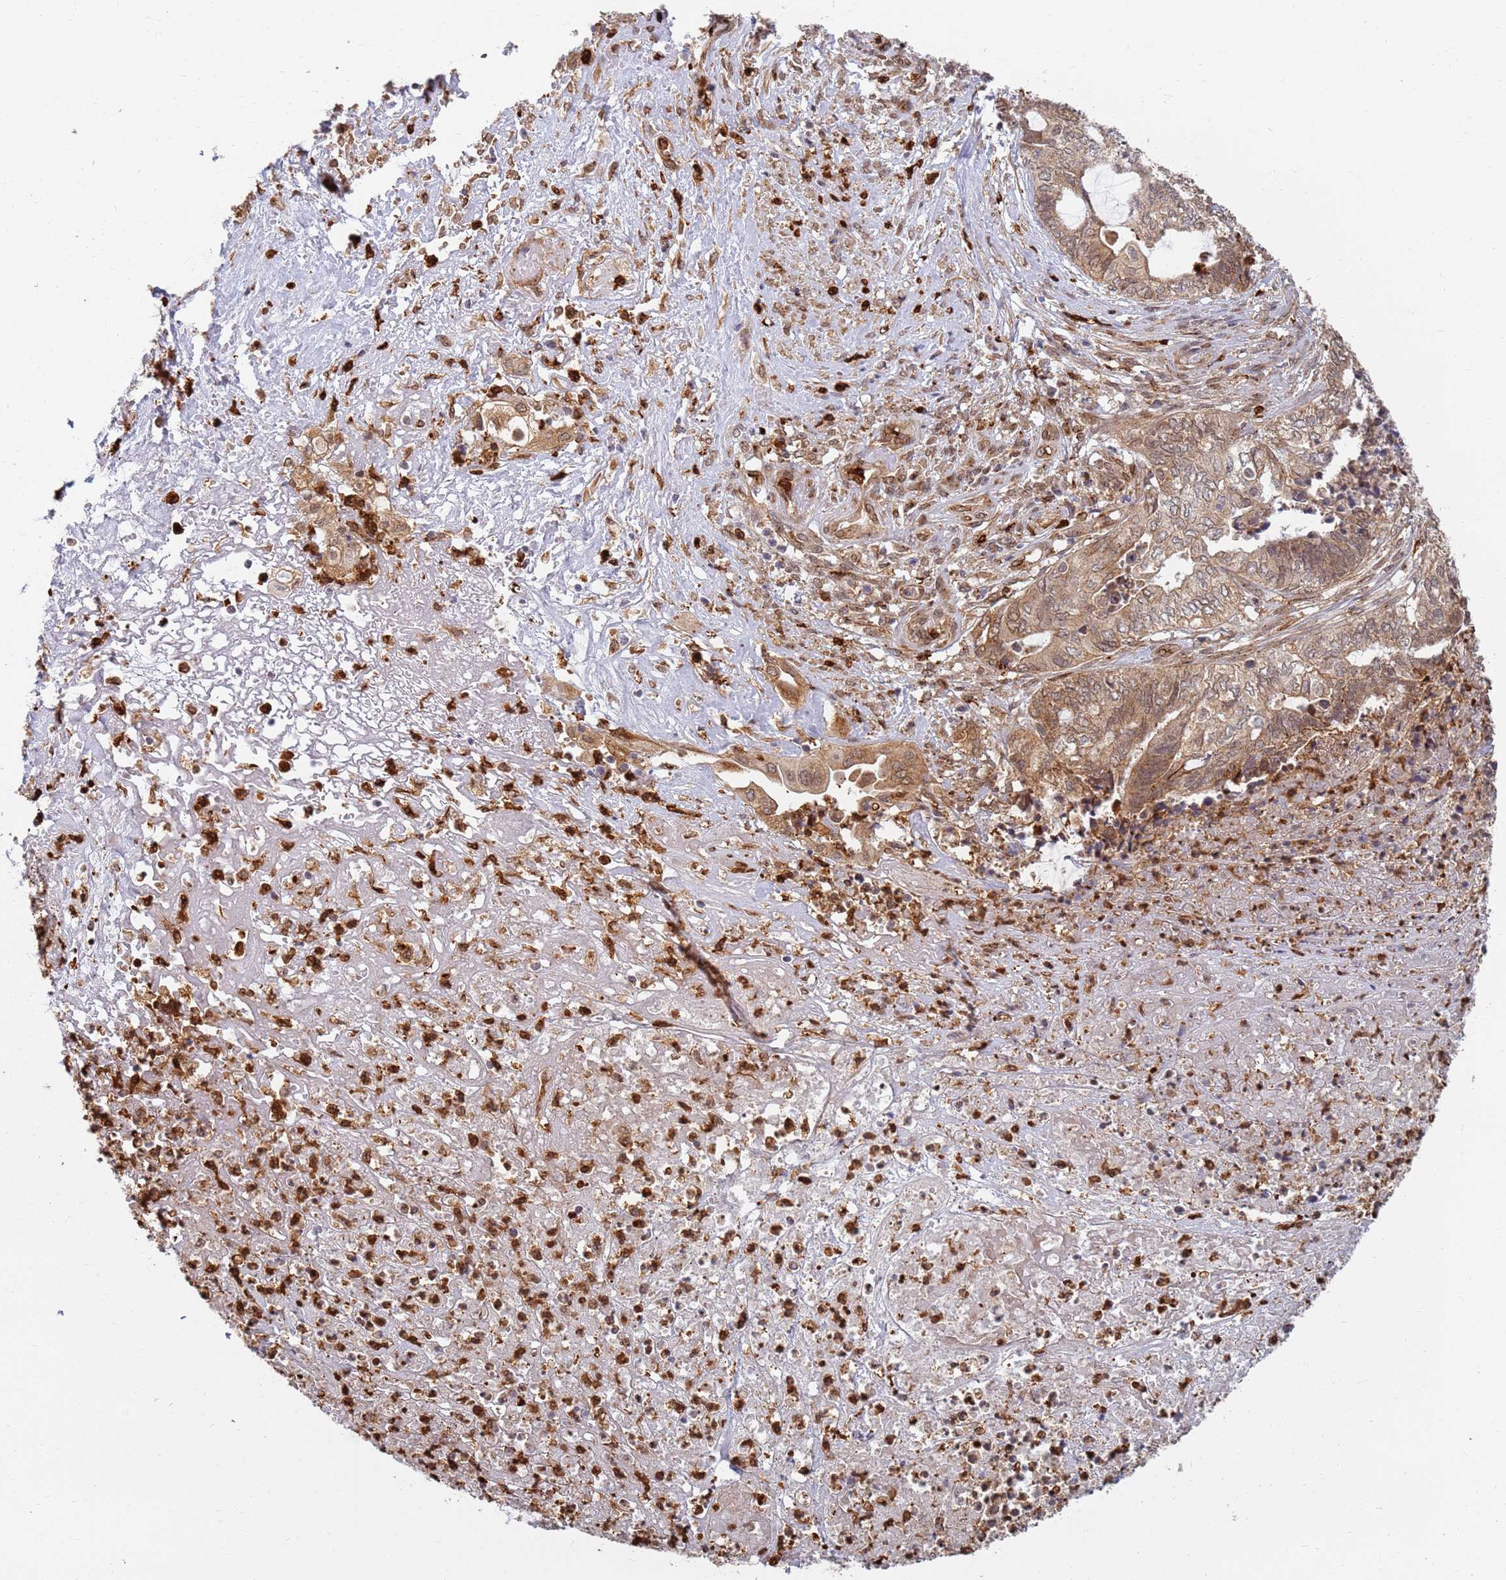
{"staining": {"intensity": "moderate", "quantity": ">75%", "location": "cytoplasmic/membranous,nuclear"}, "tissue": "endometrial cancer", "cell_type": "Tumor cells", "image_type": "cancer", "snomed": [{"axis": "morphology", "description": "Adenocarcinoma, NOS"}, {"axis": "topography", "description": "Uterus"}, {"axis": "topography", "description": "Endometrium"}], "caption": "Protein analysis of endometrial cancer tissue demonstrates moderate cytoplasmic/membranous and nuclear staining in about >75% of tumor cells.", "gene": "CEP170", "patient": {"sex": "female", "age": 70}}